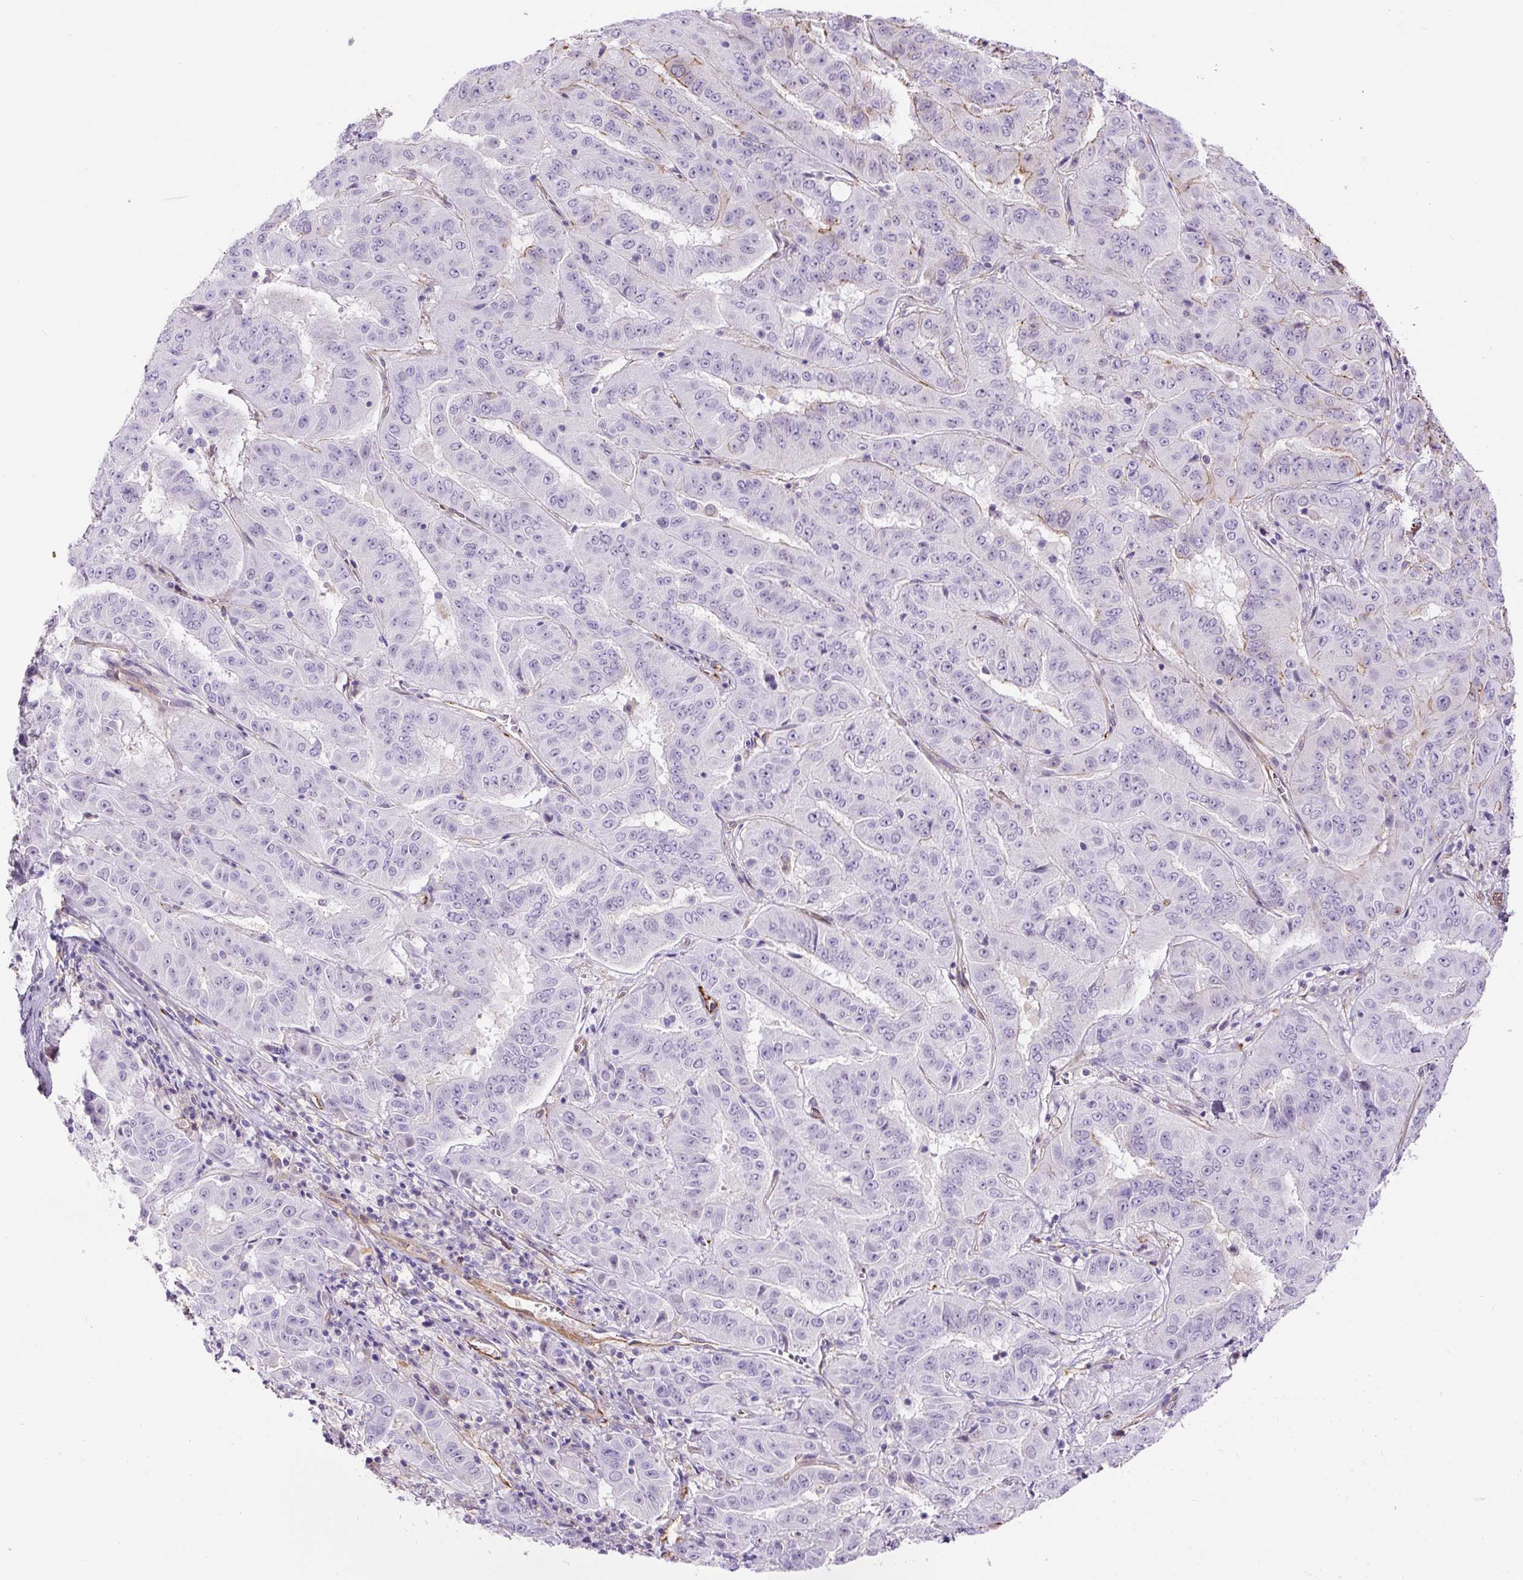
{"staining": {"intensity": "negative", "quantity": "none", "location": "none"}, "tissue": "pancreatic cancer", "cell_type": "Tumor cells", "image_type": "cancer", "snomed": [{"axis": "morphology", "description": "Adenocarcinoma, NOS"}, {"axis": "topography", "description": "Pancreas"}], "caption": "Immunohistochemistry (IHC) micrograph of pancreatic adenocarcinoma stained for a protein (brown), which exhibits no staining in tumor cells.", "gene": "B3GALT5", "patient": {"sex": "male", "age": 63}}